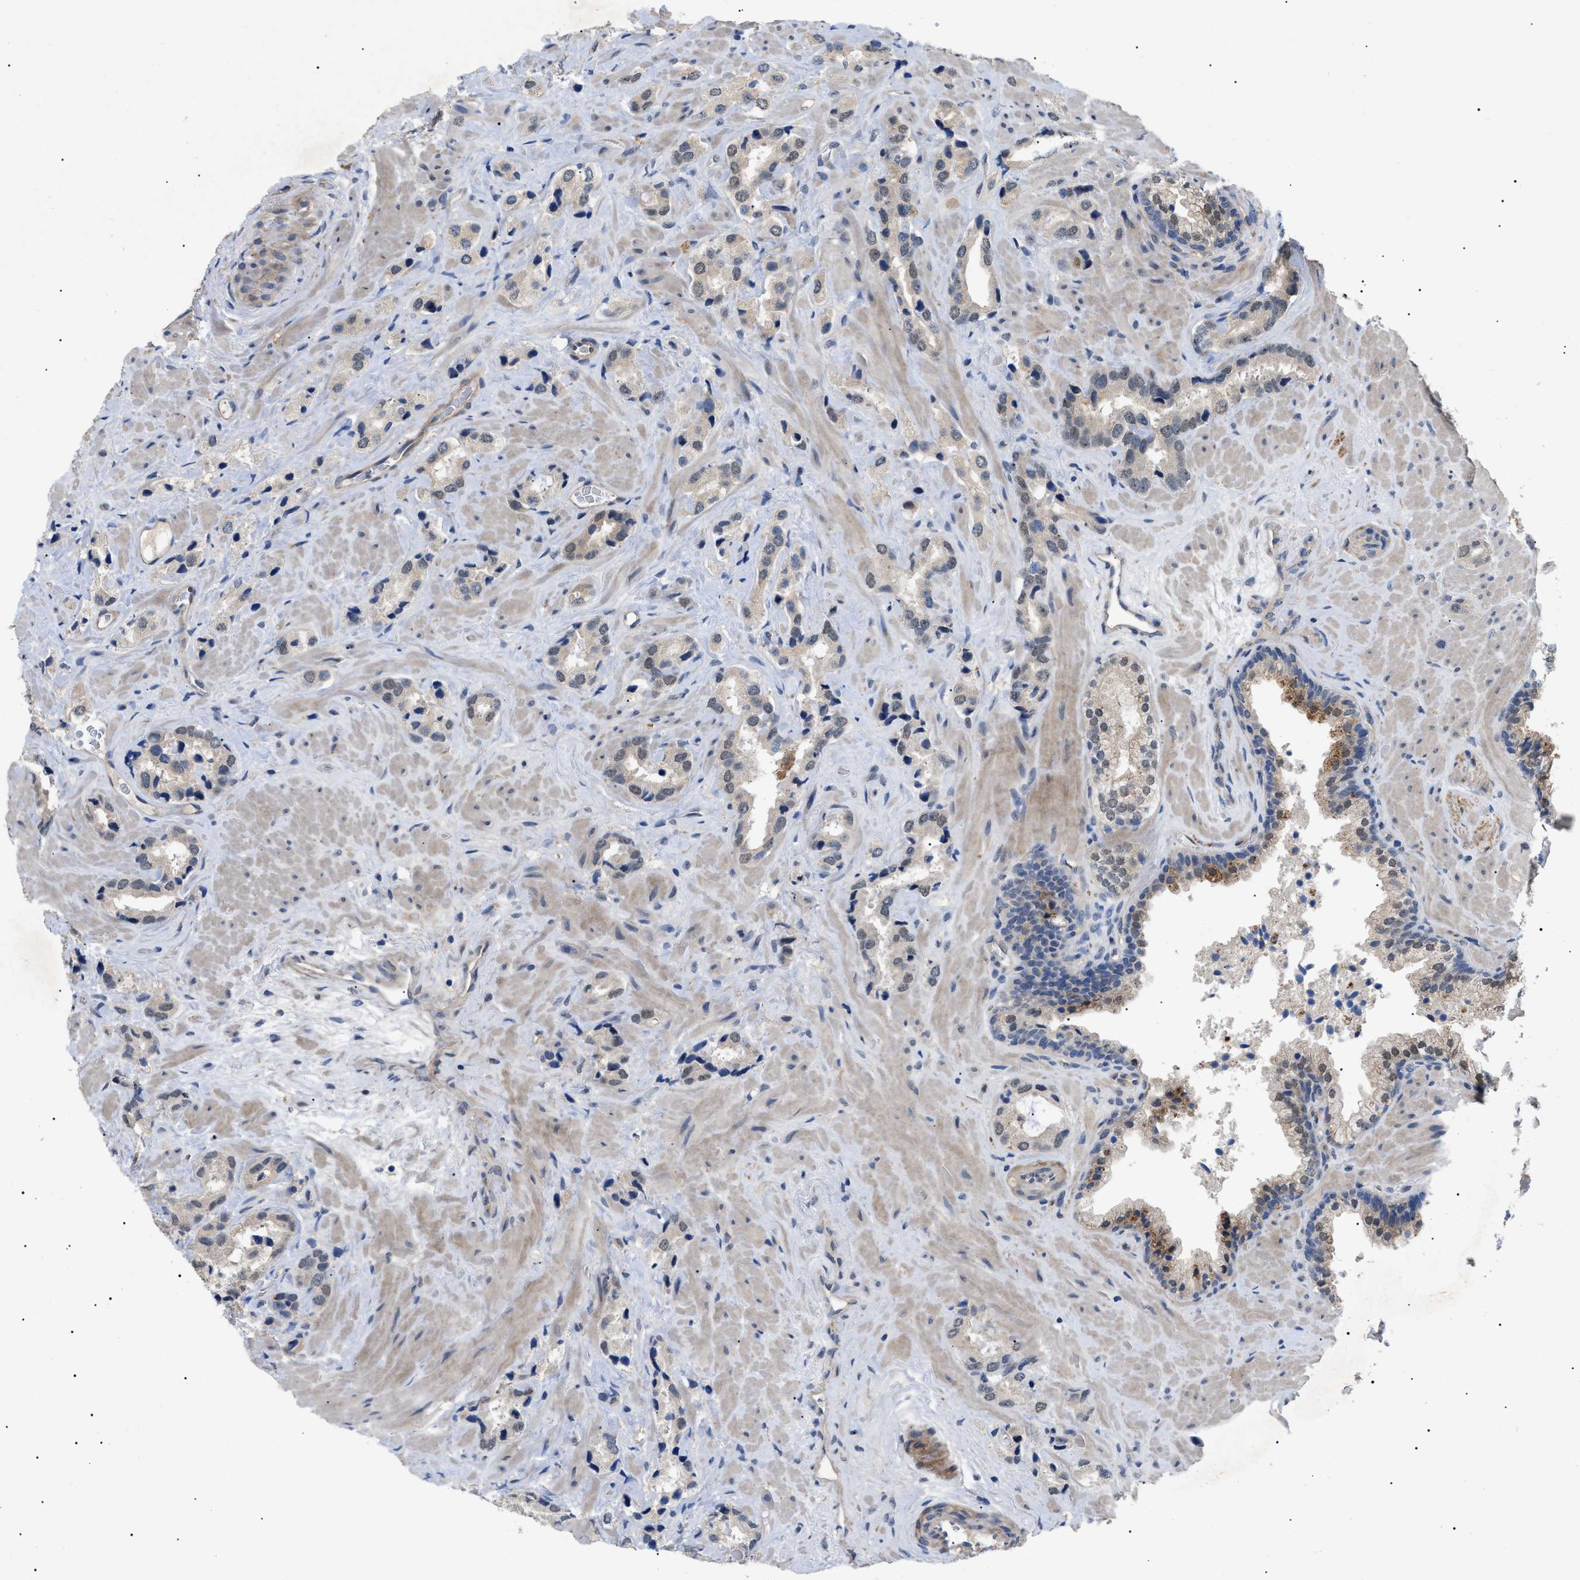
{"staining": {"intensity": "weak", "quantity": "25%-75%", "location": "cytoplasmic/membranous,nuclear"}, "tissue": "prostate cancer", "cell_type": "Tumor cells", "image_type": "cancer", "snomed": [{"axis": "morphology", "description": "Adenocarcinoma, High grade"}, {"axis": "topography", "description": "Prostate"}], "caption": "DAB immunohistochemical staining of high-grade adenocarcinoma (prostate) demonstrates weak cytoplasmic/membranous and nuclear protein expression in about 25%-75% of tumor cells.", "gene": "CRCP", "patient": {"sex": "male", "age": 64}}